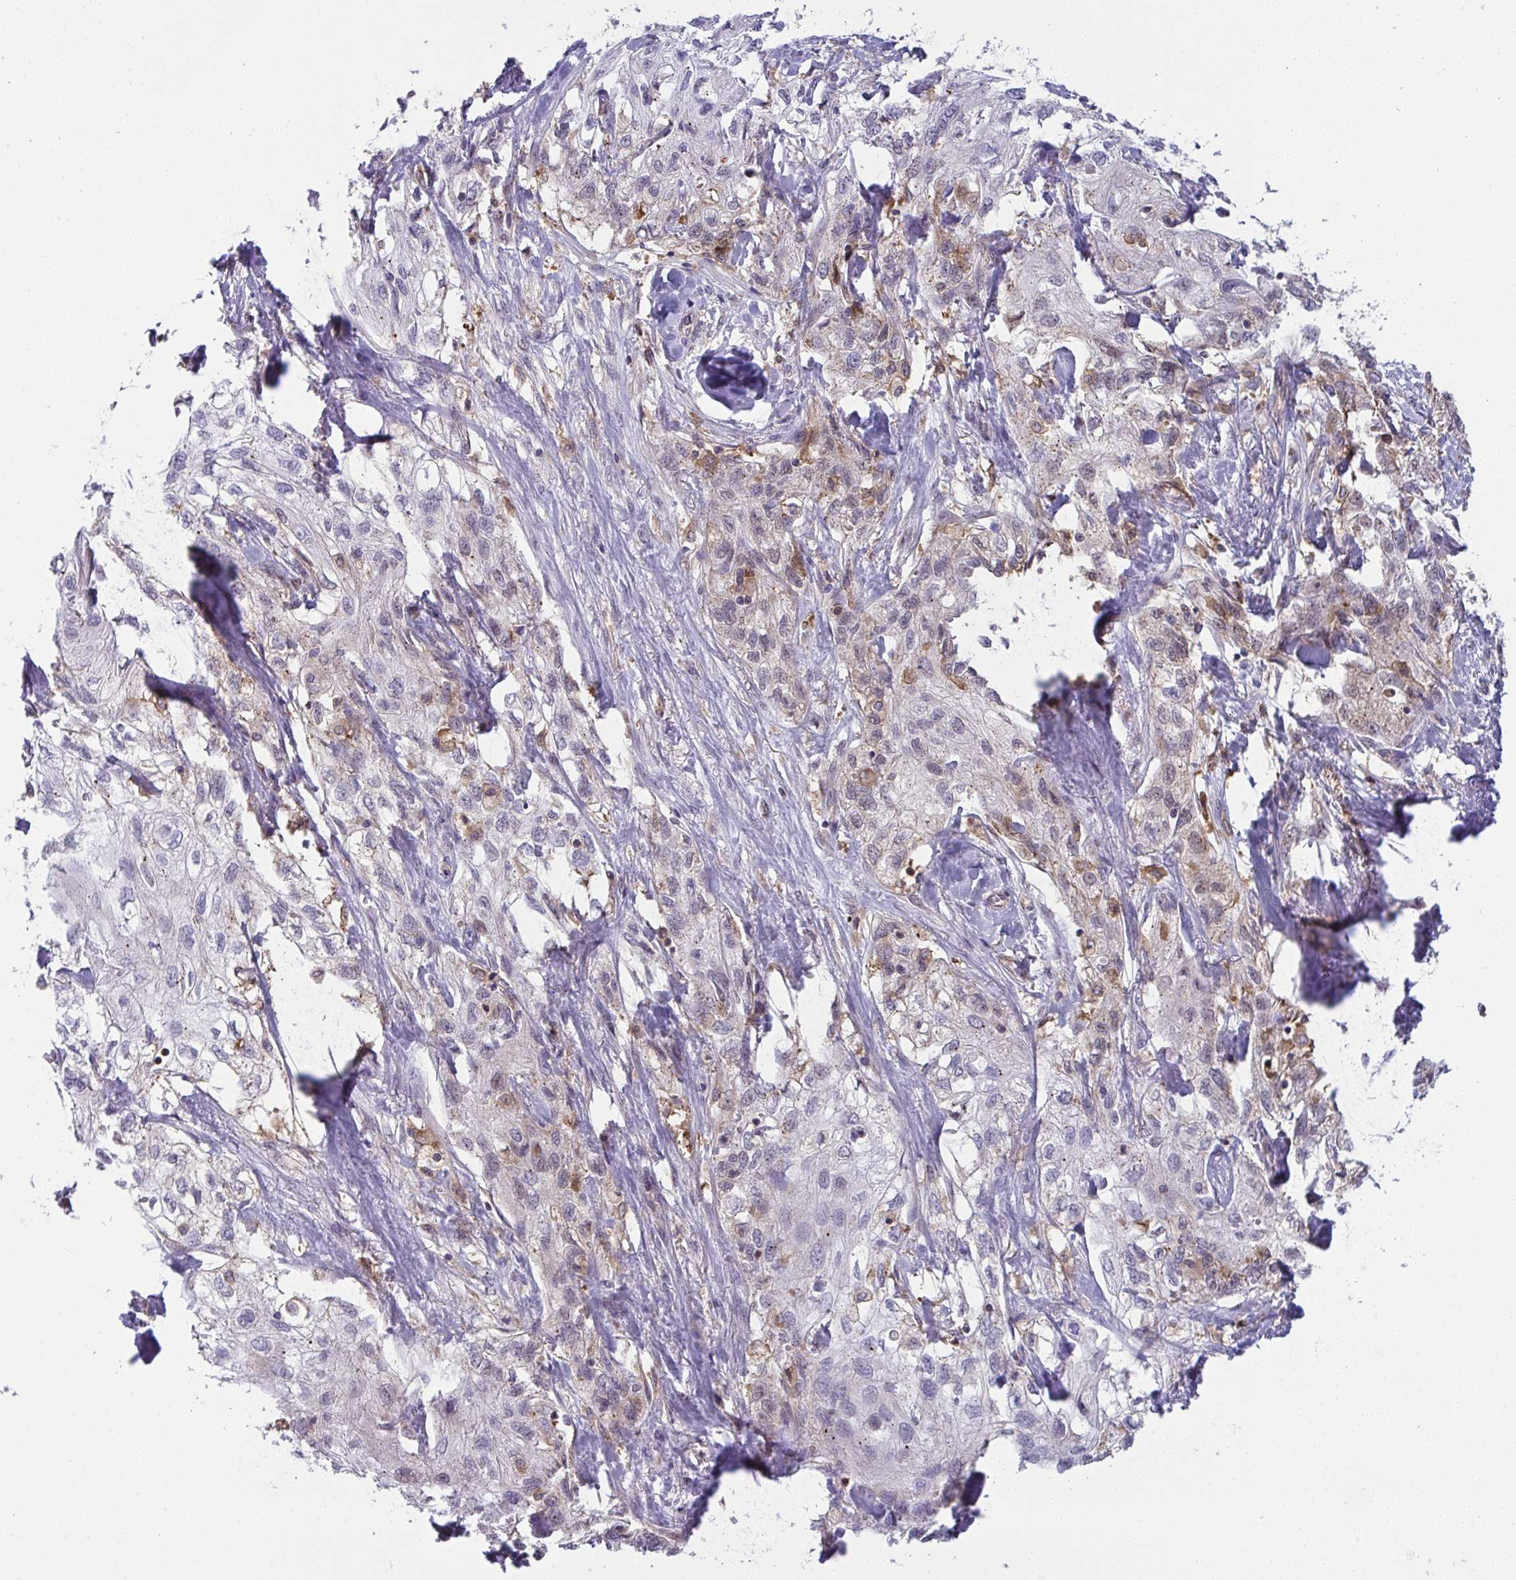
{"staining": {"intensity": "moderate", "quantity": "<25%", "location": "cytoplasmic/membranous"}, "tissue": "skin cancer", "cell_type": "Tumor cells", "image_type": "cancer", "snomed": [{"axis": "morphology", "description": "Squamous cell carcinoma, NOS"}, {"axis": "topography", "description": "Skin"}, {"axis": "topography", "description": "Vulva"}], "caption": "Immunohistochemical staining of skin cancer (squamous cell carcinoma) displays low levels of moderate cytoplasmic/membranous positivity in approximately <25% of tumor cells.", "gene": "ALDH16A1", "patient": {"sex": "female", "age": 86}}